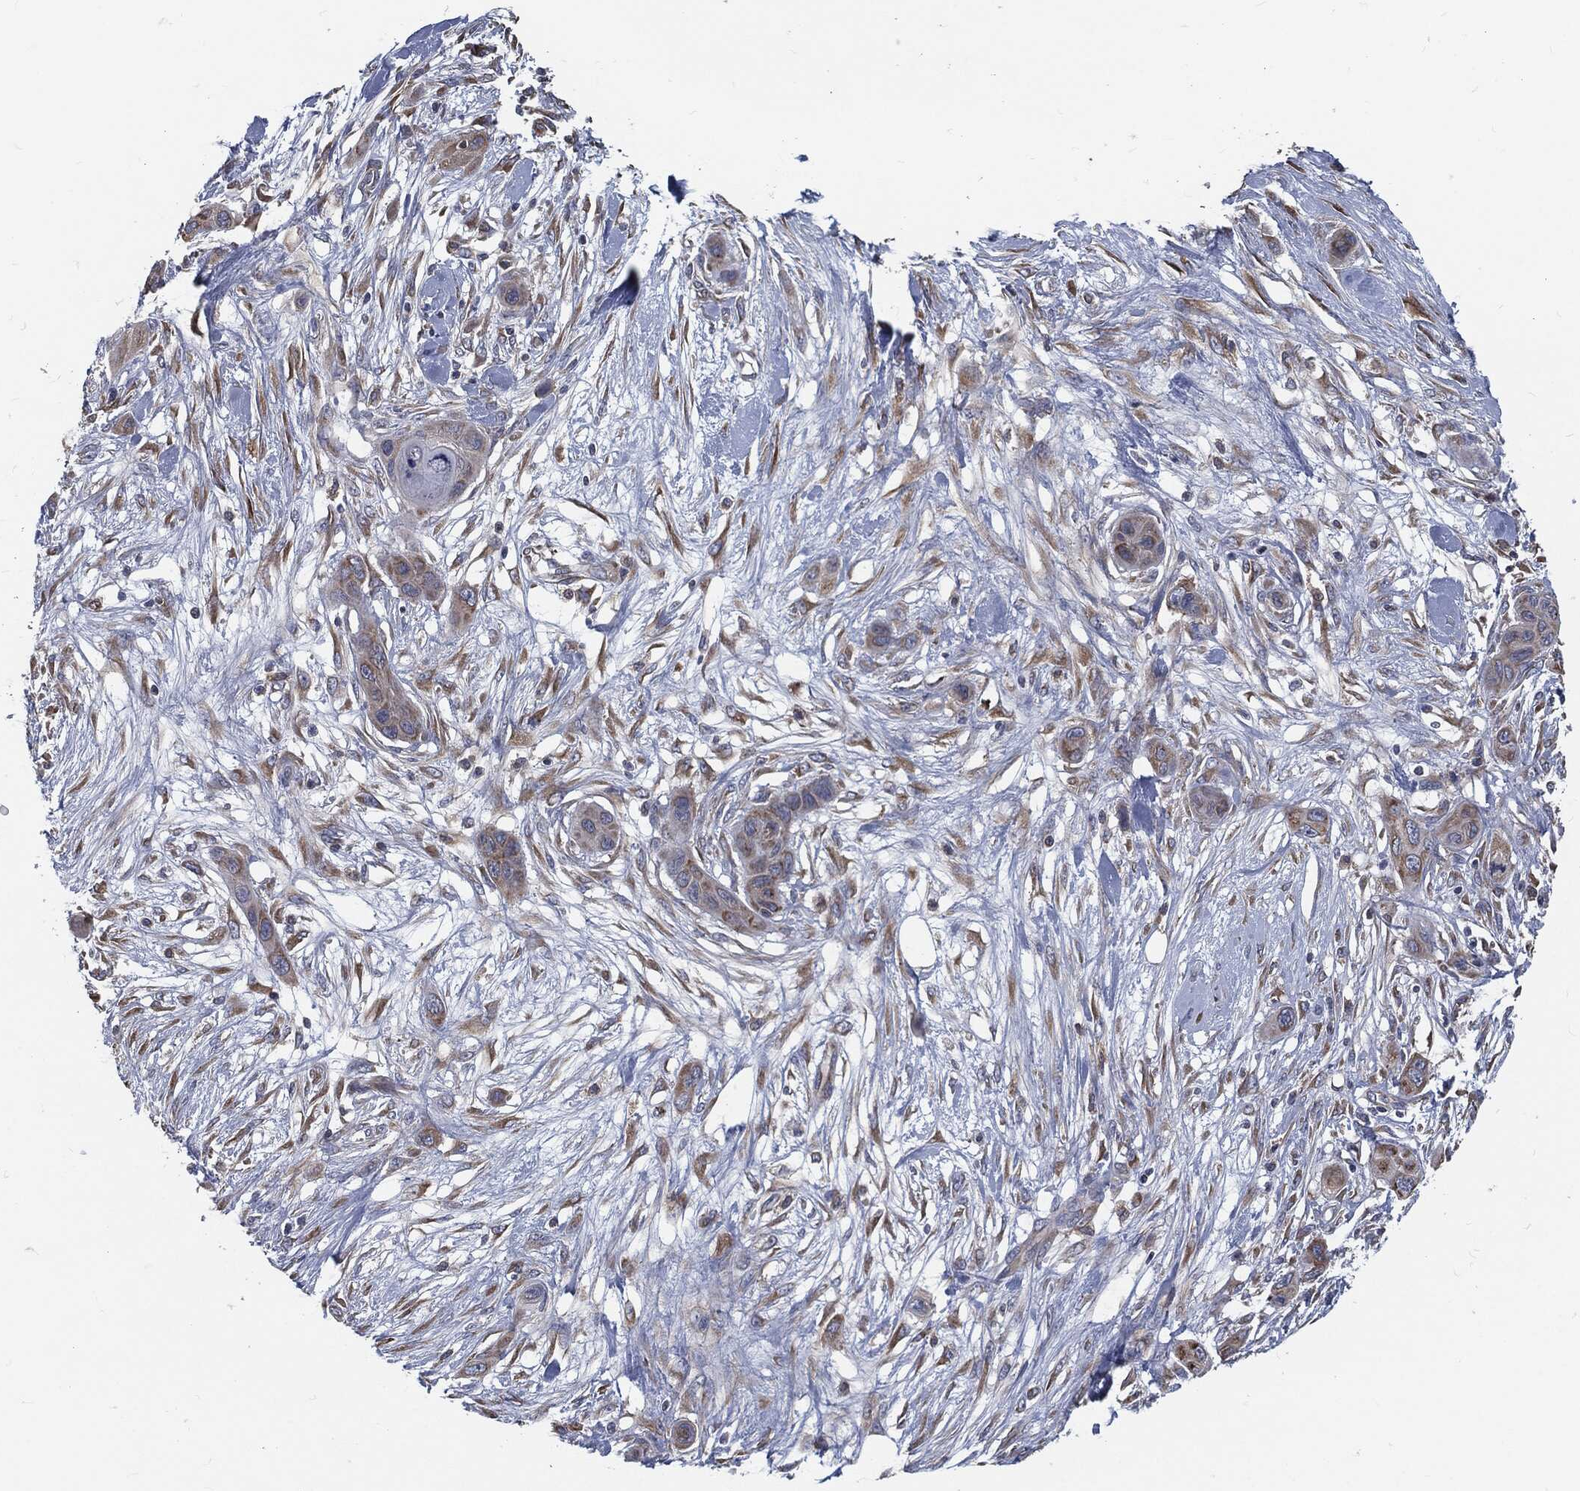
{"staining": {"intensity": "moderate", "quantity": "<25%", "location": "cytoplasmic/membranous"}, "tissue": "skin cancer", "cell_type": "Tumor cells", "image_type": "cancer", "snomed": [{"axis": "morphology", "description": "Squamous cell carcinoma, NOS"}, {"axis": "topography", "description": "Skin"}], "caption": "IHC staining of squamous cell carcinoma (skin), which reveals low levels of moderate cytoplasmic/membranous positivity in approximately <25% of tumor cells indicating moderate cytoplasmic/membranous protein expression. The staining was performed using DAB (brown) for protein detection and nuclei were counterstained in hematoxylin (blue).", "gene": "PRDX4", "patient": {"sex": "male", "age": 79}}